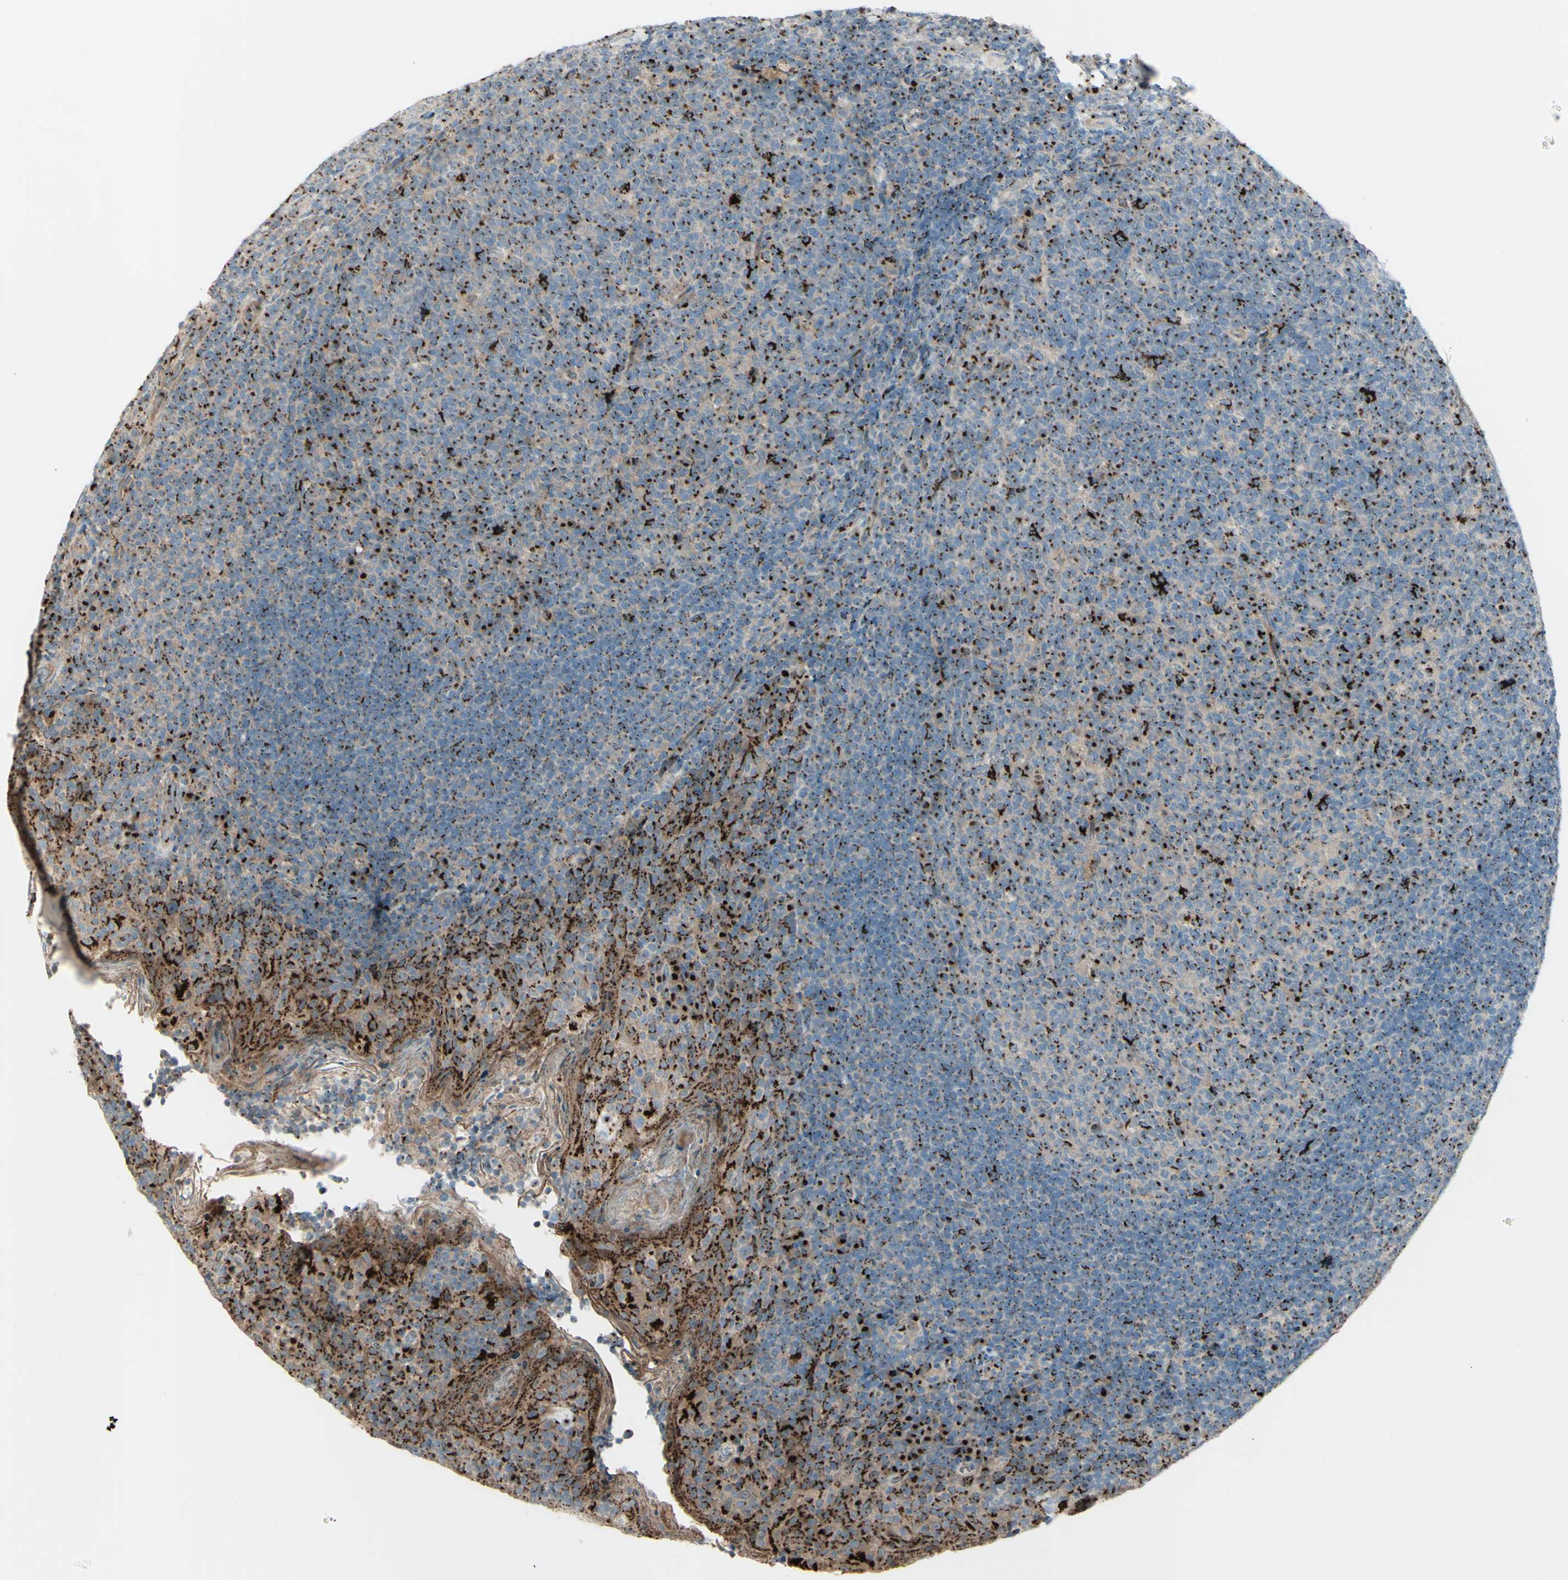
{"staining": {"intensity": "moderate", "quantity": "25%-75%", "location": "cytoplasmic/membranous"}, "tissue": "tonsil", "cell_type": "Germinal center cells", "image_type": "normal", "snomed": [{"axis": "morphology", "description": "Normal tissue, NOS"}, {"axis": "topography", "description": "Tonsil"}], "caption": "A photomicrograph showing moderate cytoplasmic/membranous positivity in about 25%-75% of germinal center cells in normal tonsil, as visualized by brown immunohistochemical staining.", "gene": "BPNT2", "patient": {"sex": "male", "age": 17}}